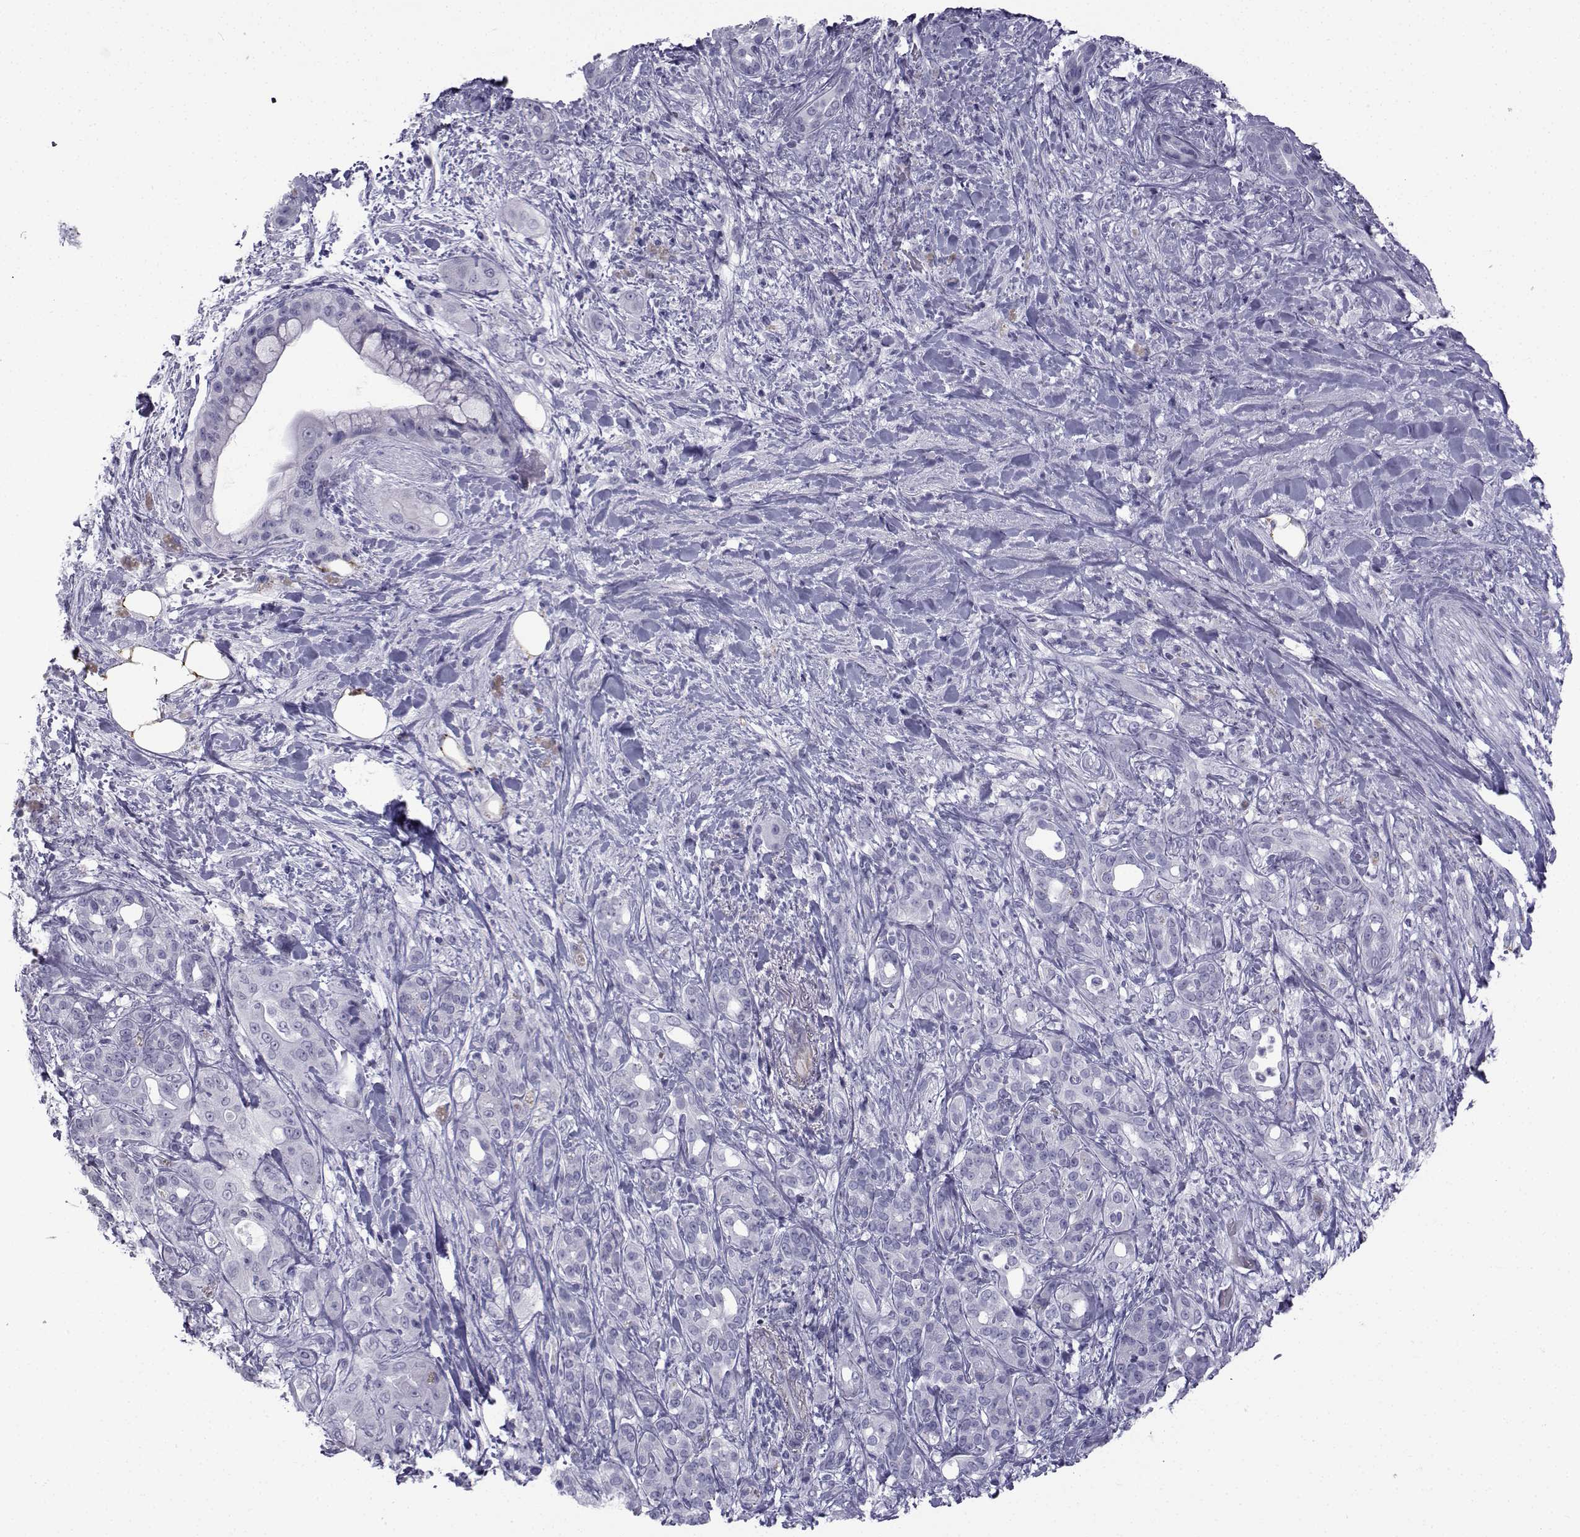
{"staining": {"intensity": "negative", "quantity": "none", "location": "none"}, "tissue": "pancreatic cancer", "cell_type": "Tumor cells", "image_type": "cancer", "snomed": [{"axis": "morphology", "description": "Adenocarcinoma, NOS"}, {"axis": "topography", "description": "Pancreas"}], "caption": "High magnification brightfield microscopy of pancreatic cancer stained with DAB (brown) and counterstained with hematoxylin (blue): tumor cells show no significant staining.", "gene": "SPANXD", "patient": {"sex": "male", "age": 71}}